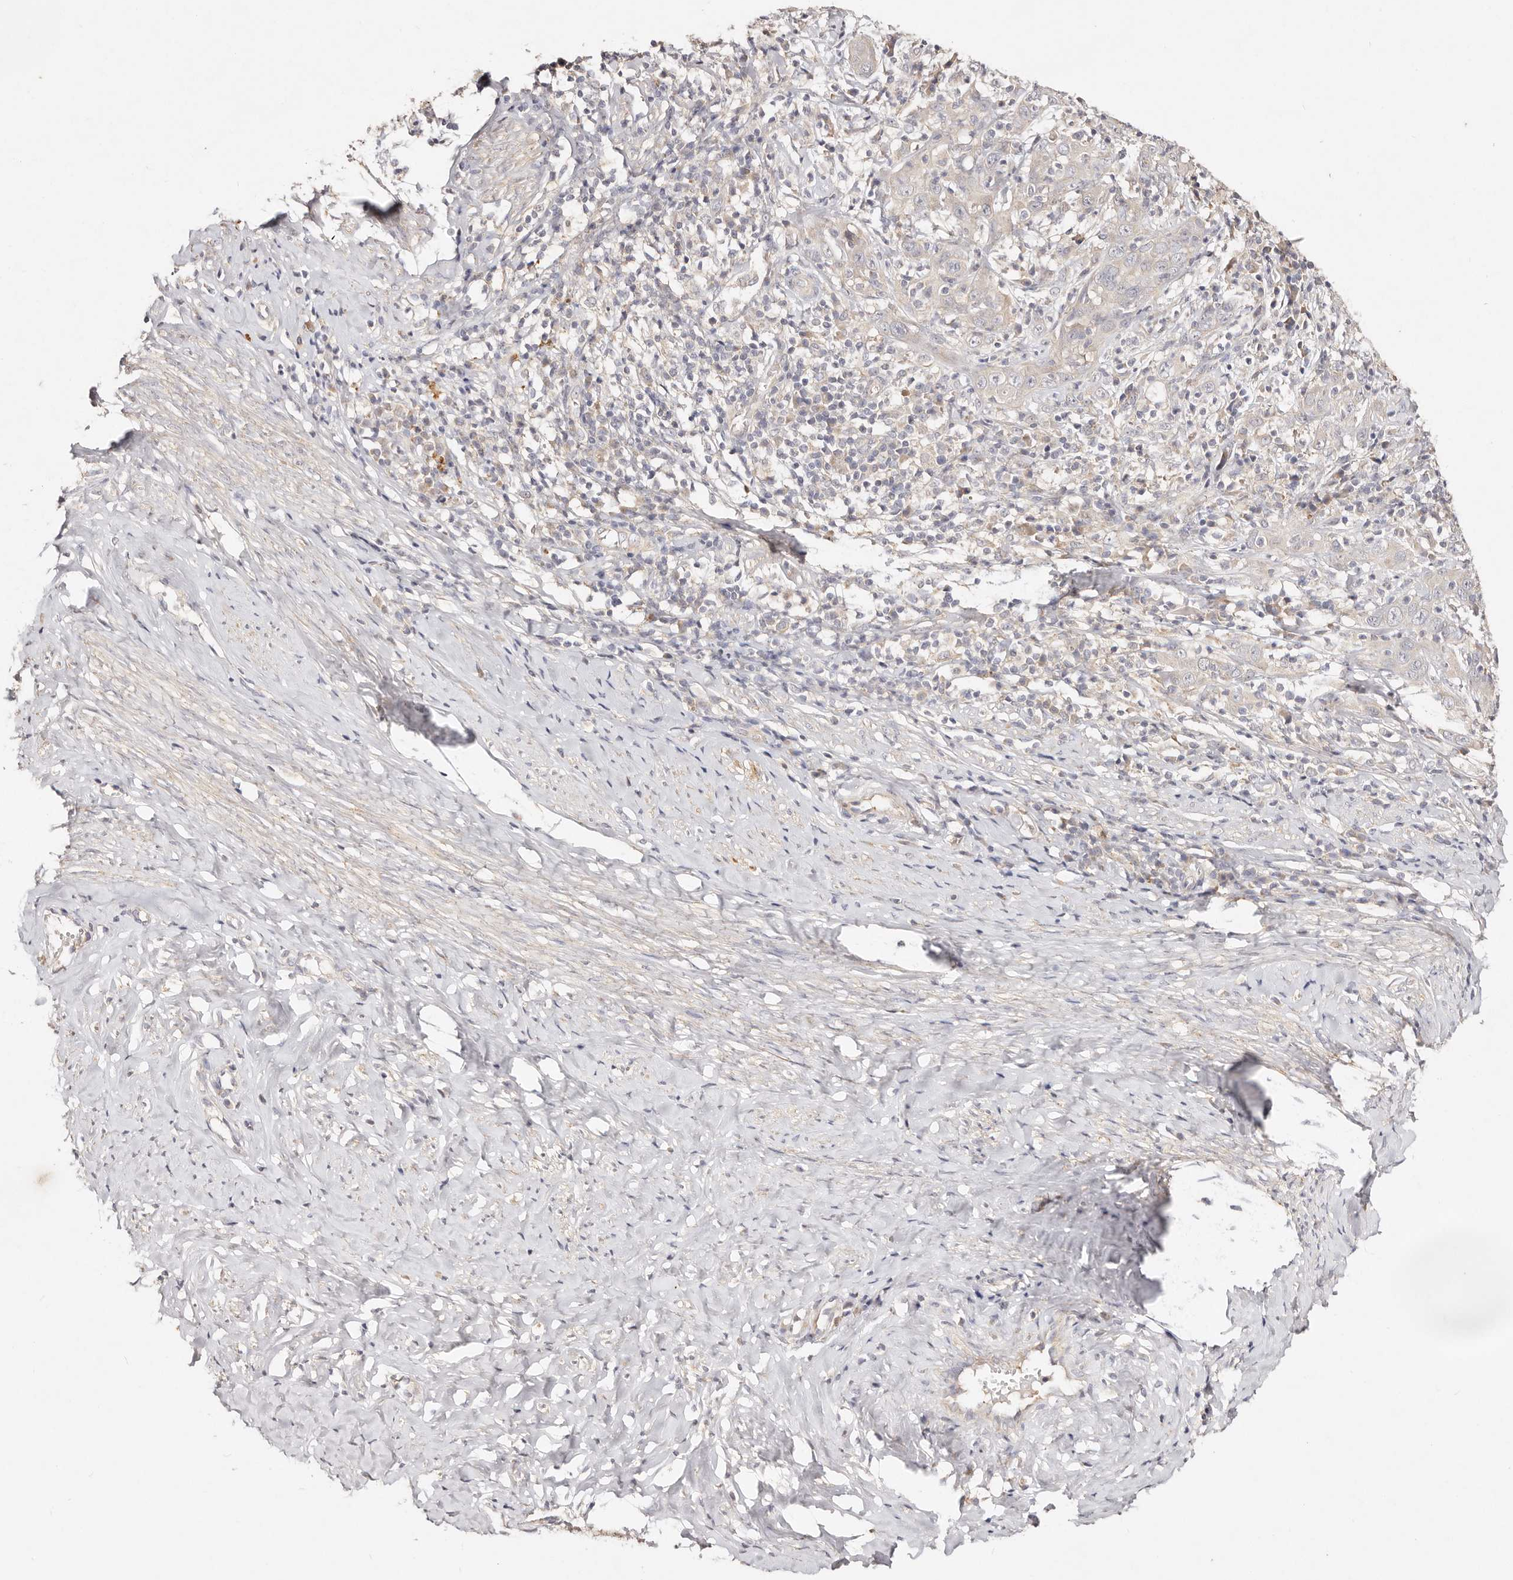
{"staining": {"intensity": "negative", "quantity": "none", "location": "none"}, "tissue": "cervical cancer", "cell_type": "Tumor cells", "image_type": "cancer", "snomed": [{"axis": "morphology", "description": "Squamous cell carcinoma, NOS"}, {"axis": "topography", "description": "Cervix"}], "caption": "Human cervical squamous cell carcinoma stained for a protein using IHC reveals no expression in tumor cells.", "gene": "VIPAS39", "patient": {"sex": "female", "age": 46}}